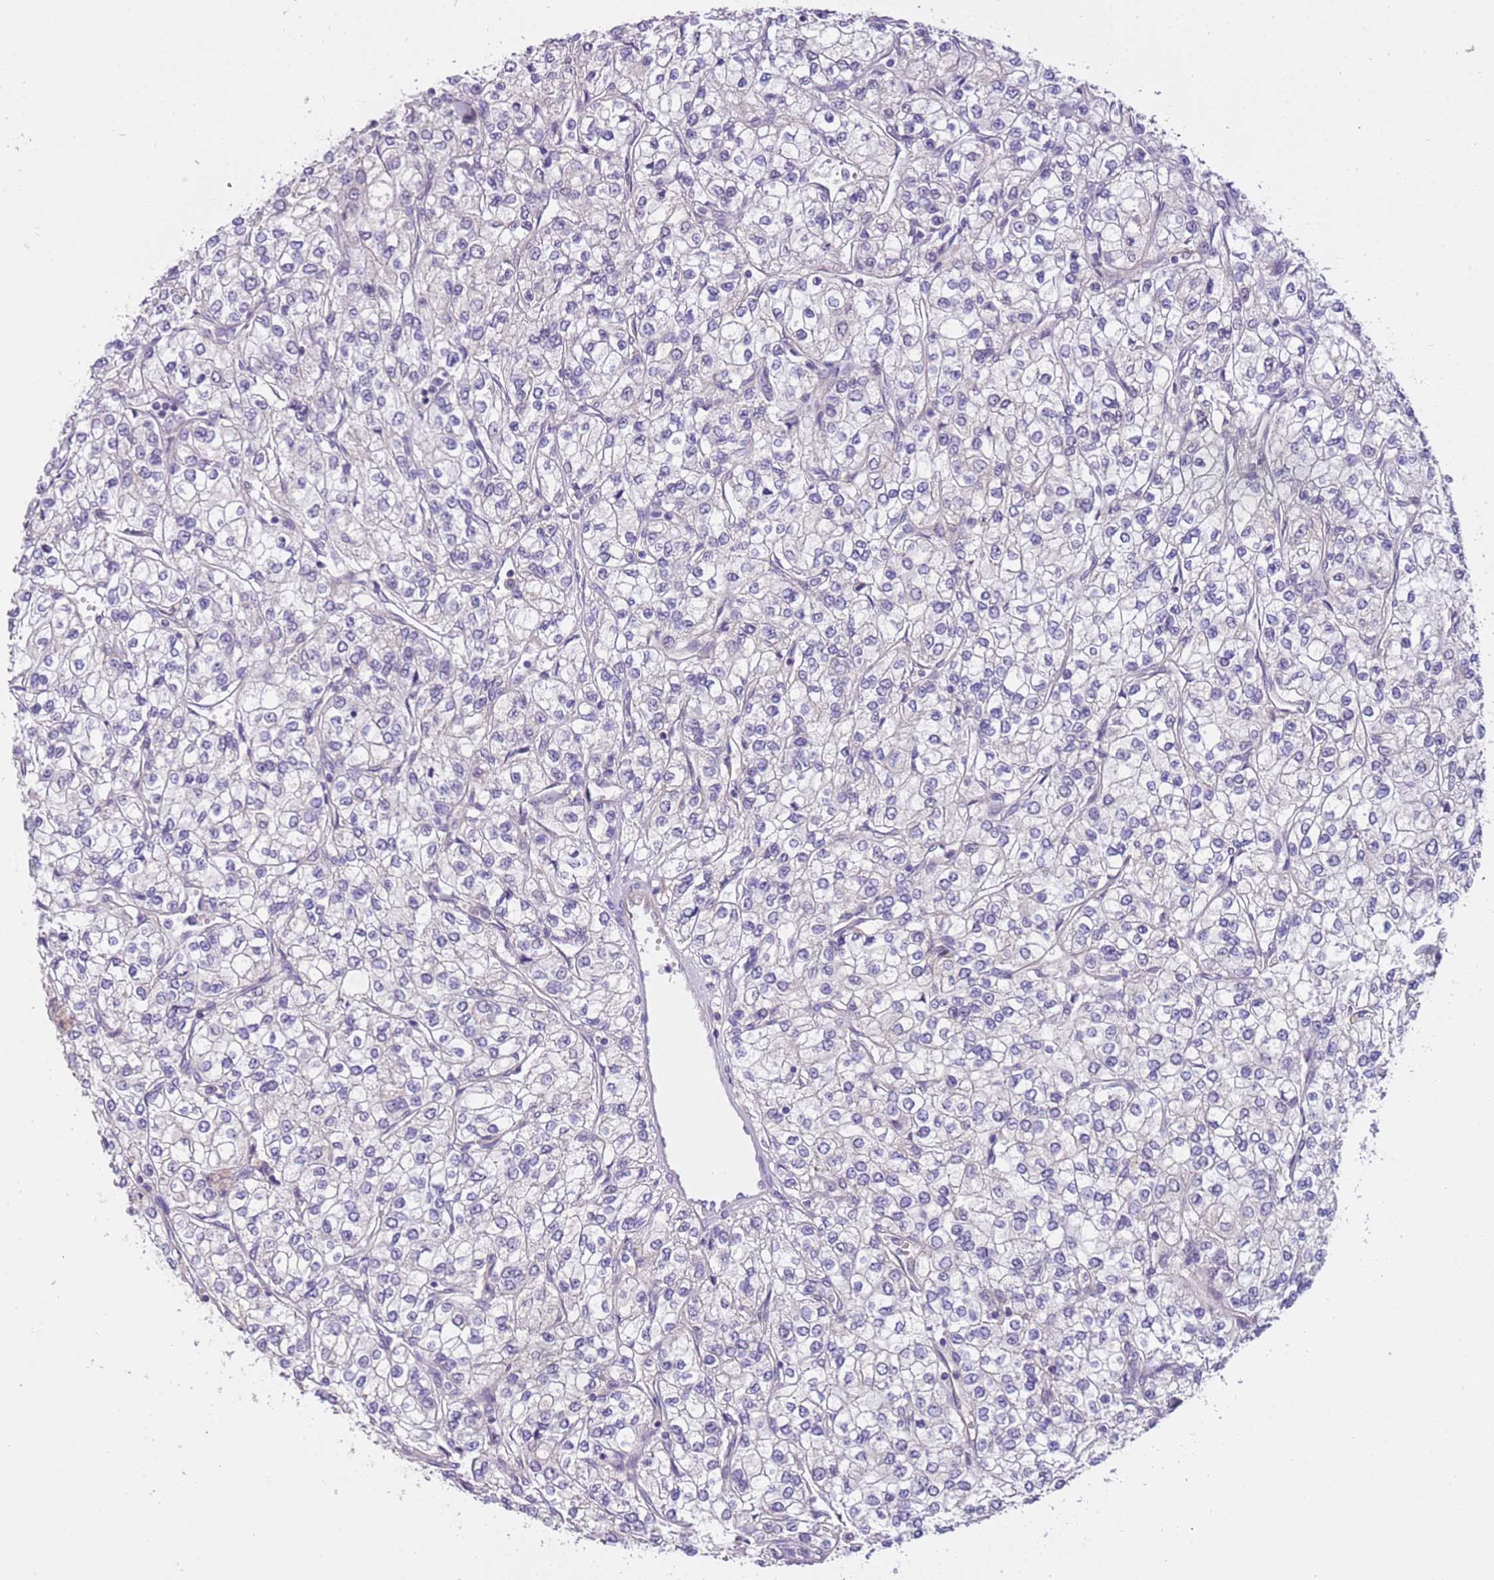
{"staining": {"intensity": "negative", "quantity": "none", "location": "none"}, "tissue": "renal cancer", "cell_type": "Tumor cells", "image_type": "cancer", "snomed": [{"axis": "morphology", "description": "Adenocarcinoma, NOS"}, {"axis": "topography", "description": "Kidney"}], "caption": "IHC histopathology image of neoplastic tissue: renal cancer stained with DAB displays no significant protein expression in tumor cells. (Brightfield microscopy of DAB (3,3'-diaminobenzidine) immunohistochemistry at high magnification).", "gene": "MAGEF1", "patient": {"sex": "male", "age": 80}}